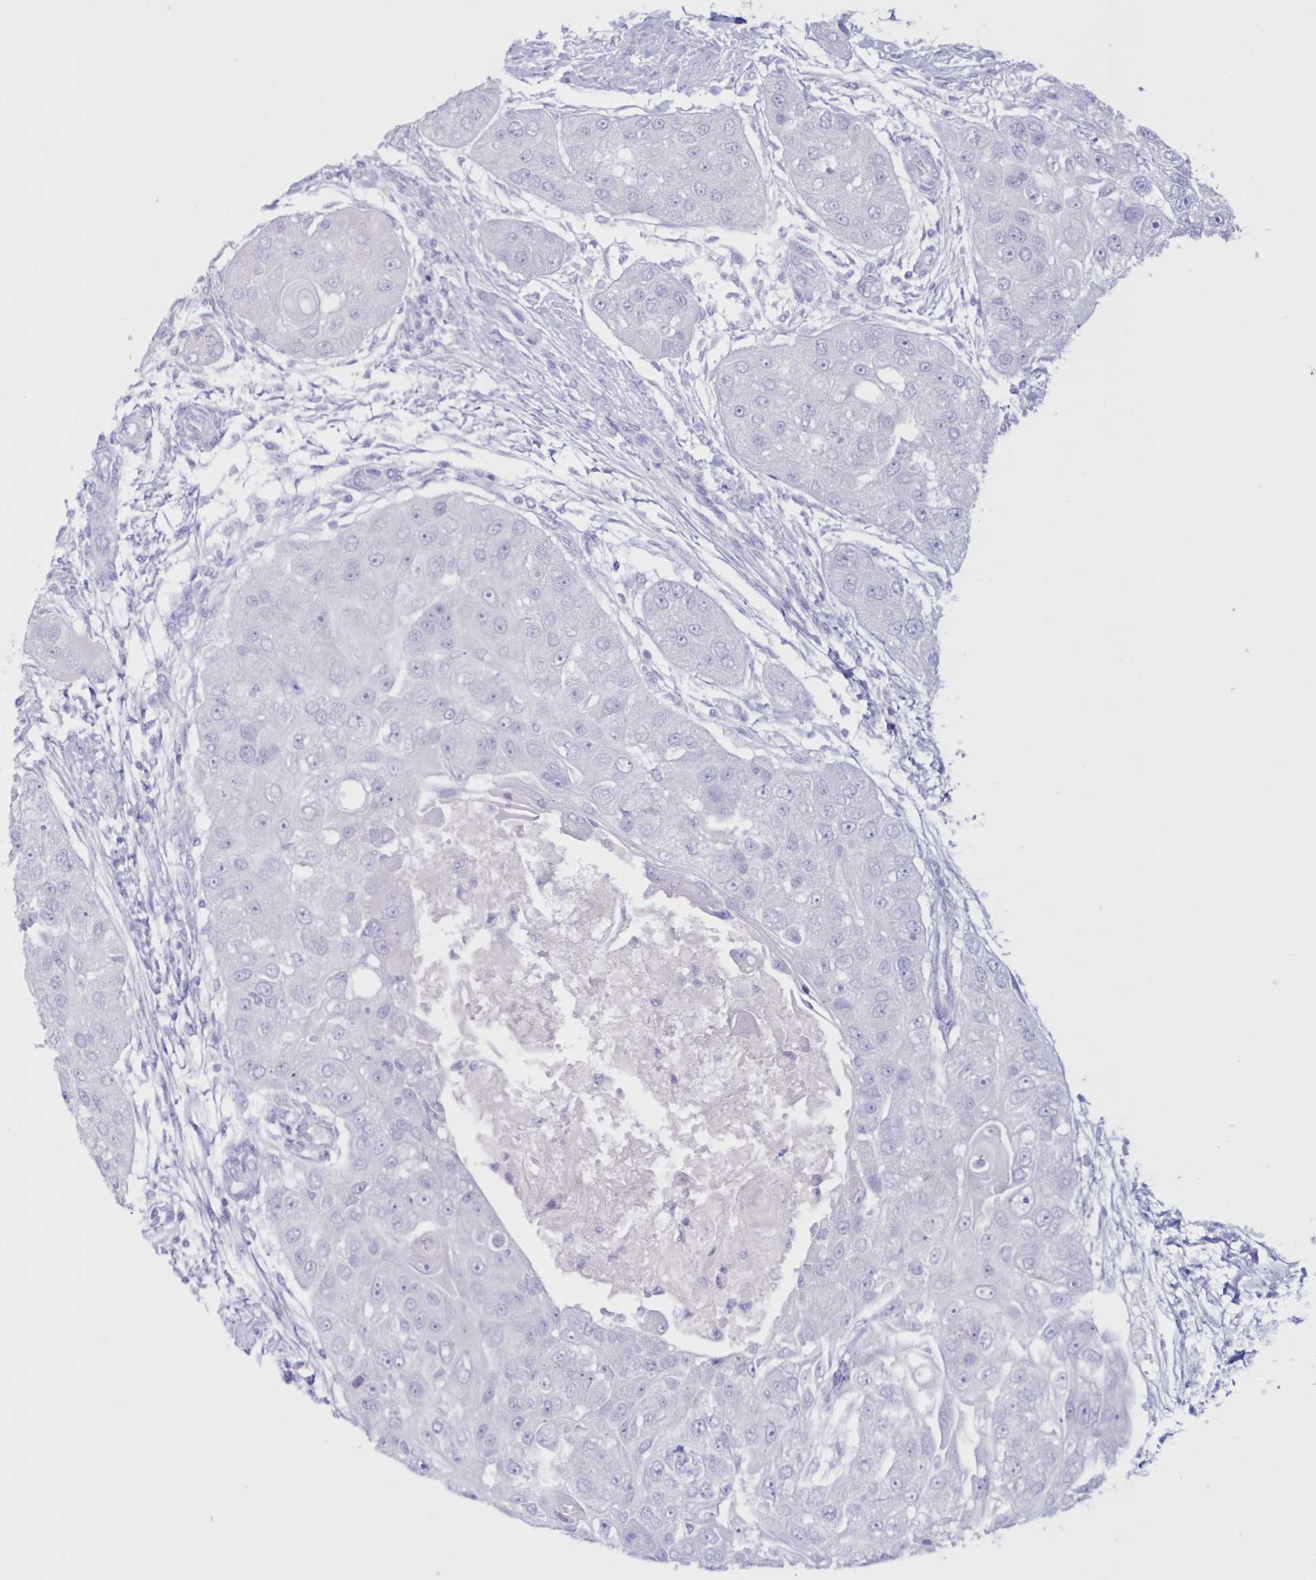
{"staining": {"intensity": "negative", "quantity": "none", "location": "none"}, "tissue": "head and neck cancer", "cell_type": "Tumor cells", "image_type": "cancer", "snomed": [{"axis": "morphology", "description": "Normal tissue, NOS"}, {"axis": "morphology", "description": "Squamous cell carcinoma, NOS"}, {"axis": "topography", "description": "Skeletal muscle"}, {"axis": "topography", "description": "Head-Neck"}], "caption": "This micrograph is of head and neck cancer (squamous cell carcinoma) stained with immunohistochemistry (IHC) to label a protein in brown with the nuclei are counter-stained blue. There is no staining in tumor cells.", "gene": "CYP3A4", "patient": {"sex": "male", "age": 51}}